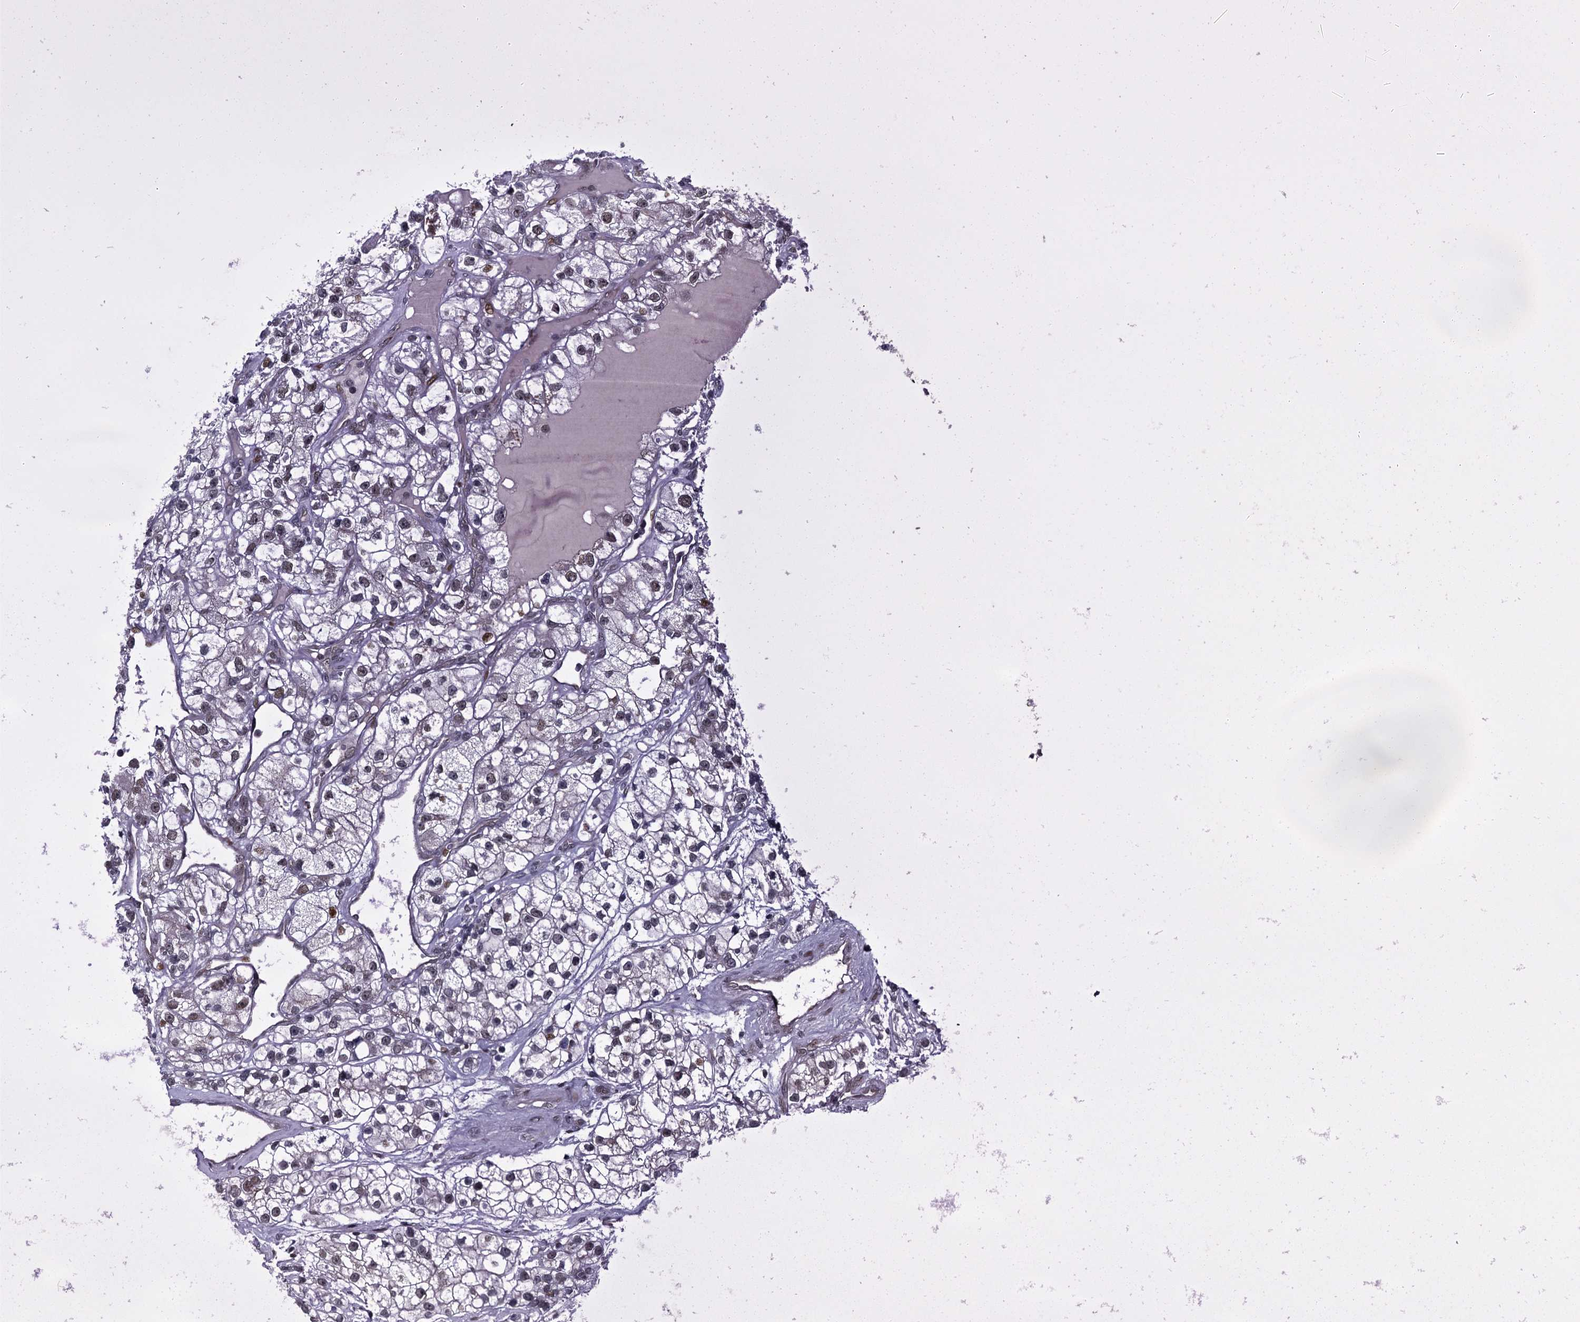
{"staining": {"intensity": "weak", "quantity": "25%-75%", "location": "nuclear"}, "tissue": "renal cancer", "cell_type": "Tumor cells", "image_type": "cancer", "snomed": [{"axis": "morphology", "description": "Adenocarcinoma, NOS"}, {"axis": "topography", "description": "Kidney"}], "caption": "Tumor cells exhibit low levels of weak nuclear expression in approximately 25%-75% of cells in renal cancer (adenocarcinoma). (DAB (3,3'-diaminobenzidine) IHC, brown staining for protein, blue staining for nuclei).", "gene": "RUFY2", "patient": {"sex": "female", "age": 57}}